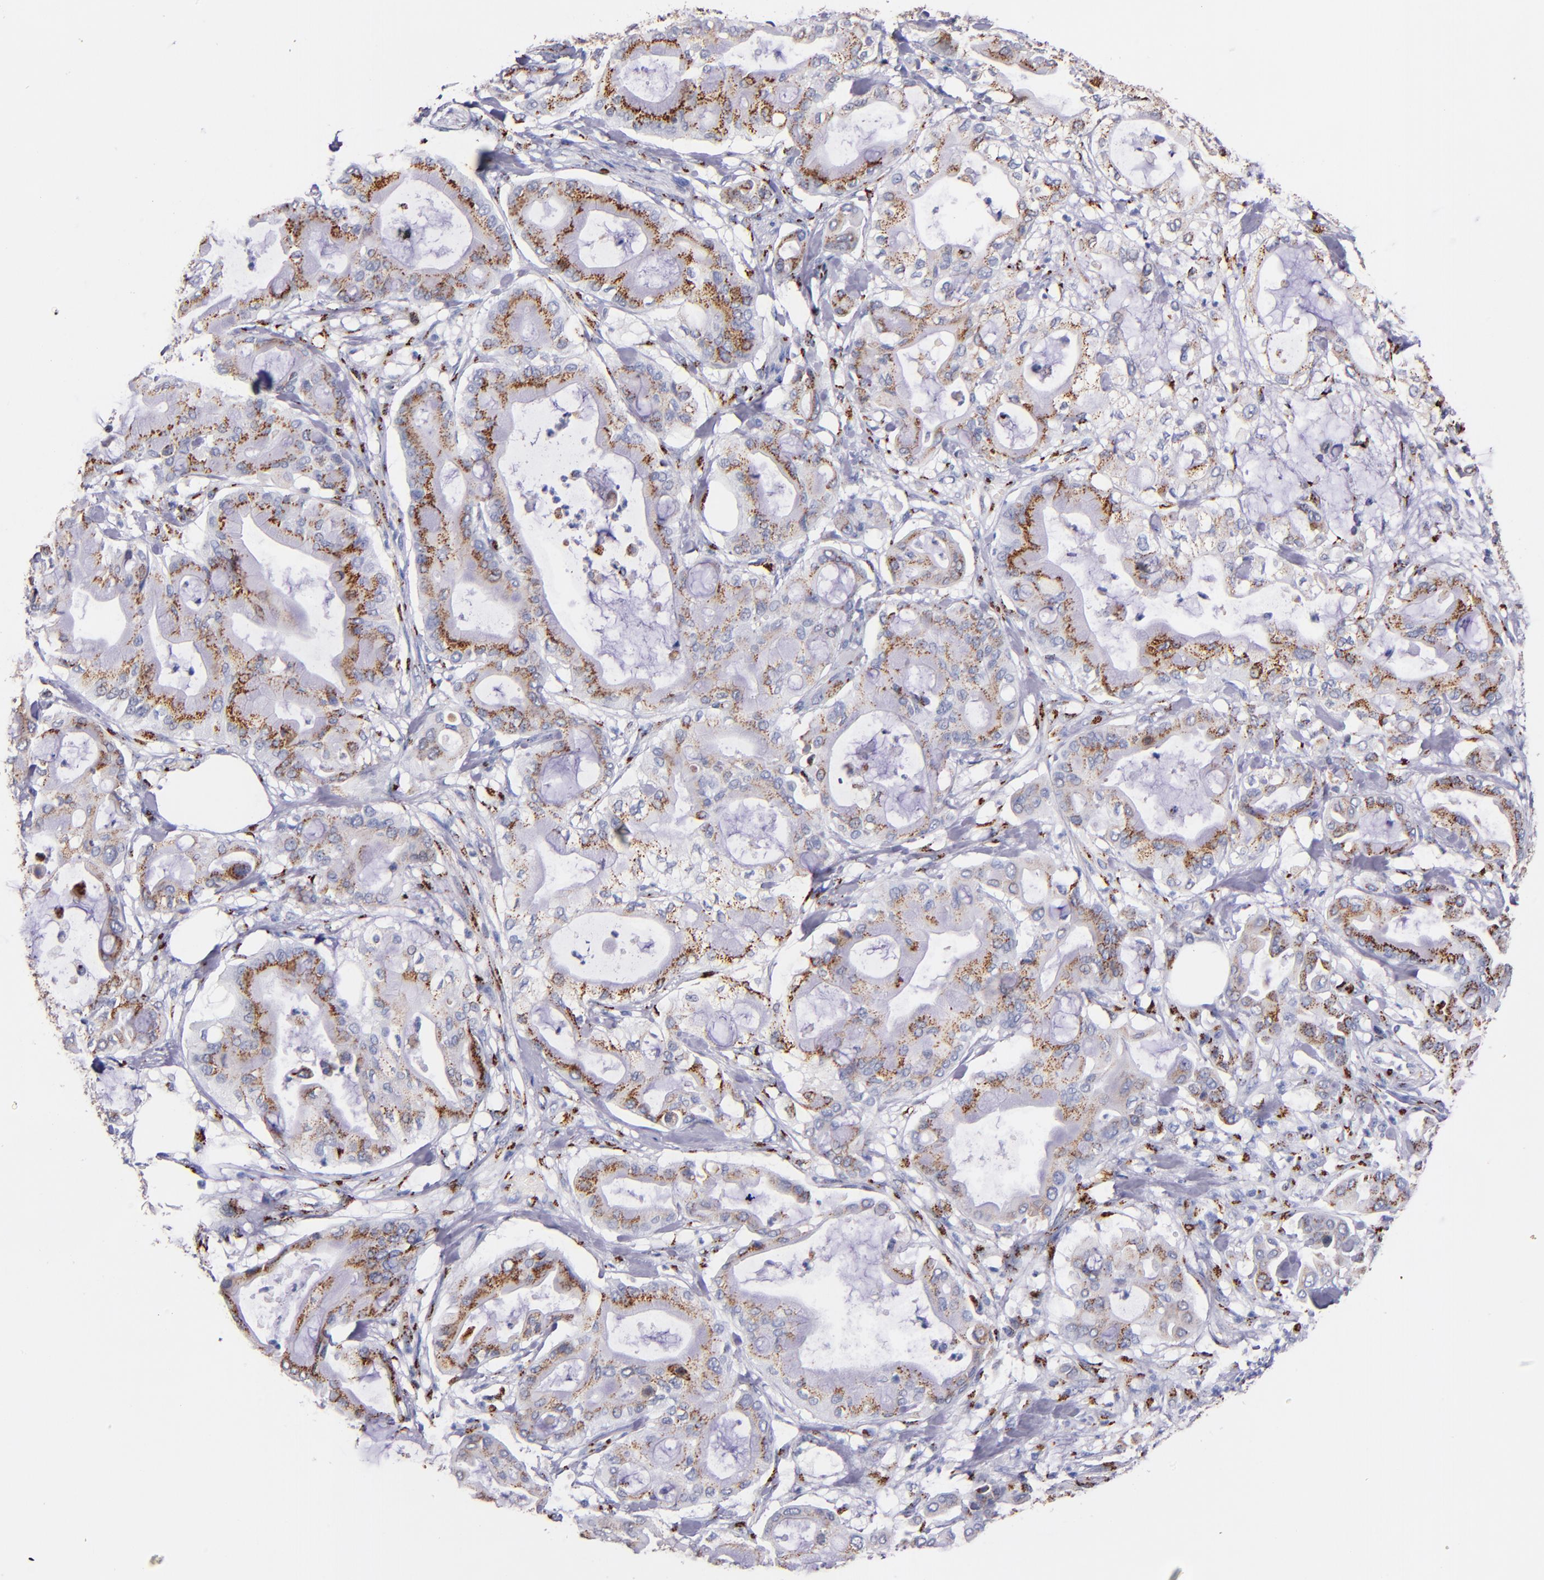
{"staining": {"intensity": "moderate", "quantity": ">75%", "location": "cytoplasmic/membranous"}, "tissue": "pancreatic cancer", "cell_type": "Tumor cells", "image_type": "cancer", "snomed": [{"axis": "morphology", "description": "Adenocarcinoma, NOS"}, {"axis": "morphology", "description": "Adenocarcinoma, metastatic, NOS"}, {"axis": "topography", "description": "Lymph node"}, {"axis": "topography", "description": "Pancreas"}, {"axis": "topography", "description": "Duodenum"}], "caption": "DAB (3,3'-diaminobenzidine) immunohistochemical staining of pancreatic cancer (metastatic adenocarcinoma) exhibits moderate cytoplasmic/membranous protein positivity in approximately >75% of tumor cells.", "gene": "GOLIM4", "patient": {"sex": "female", "age": 64}}